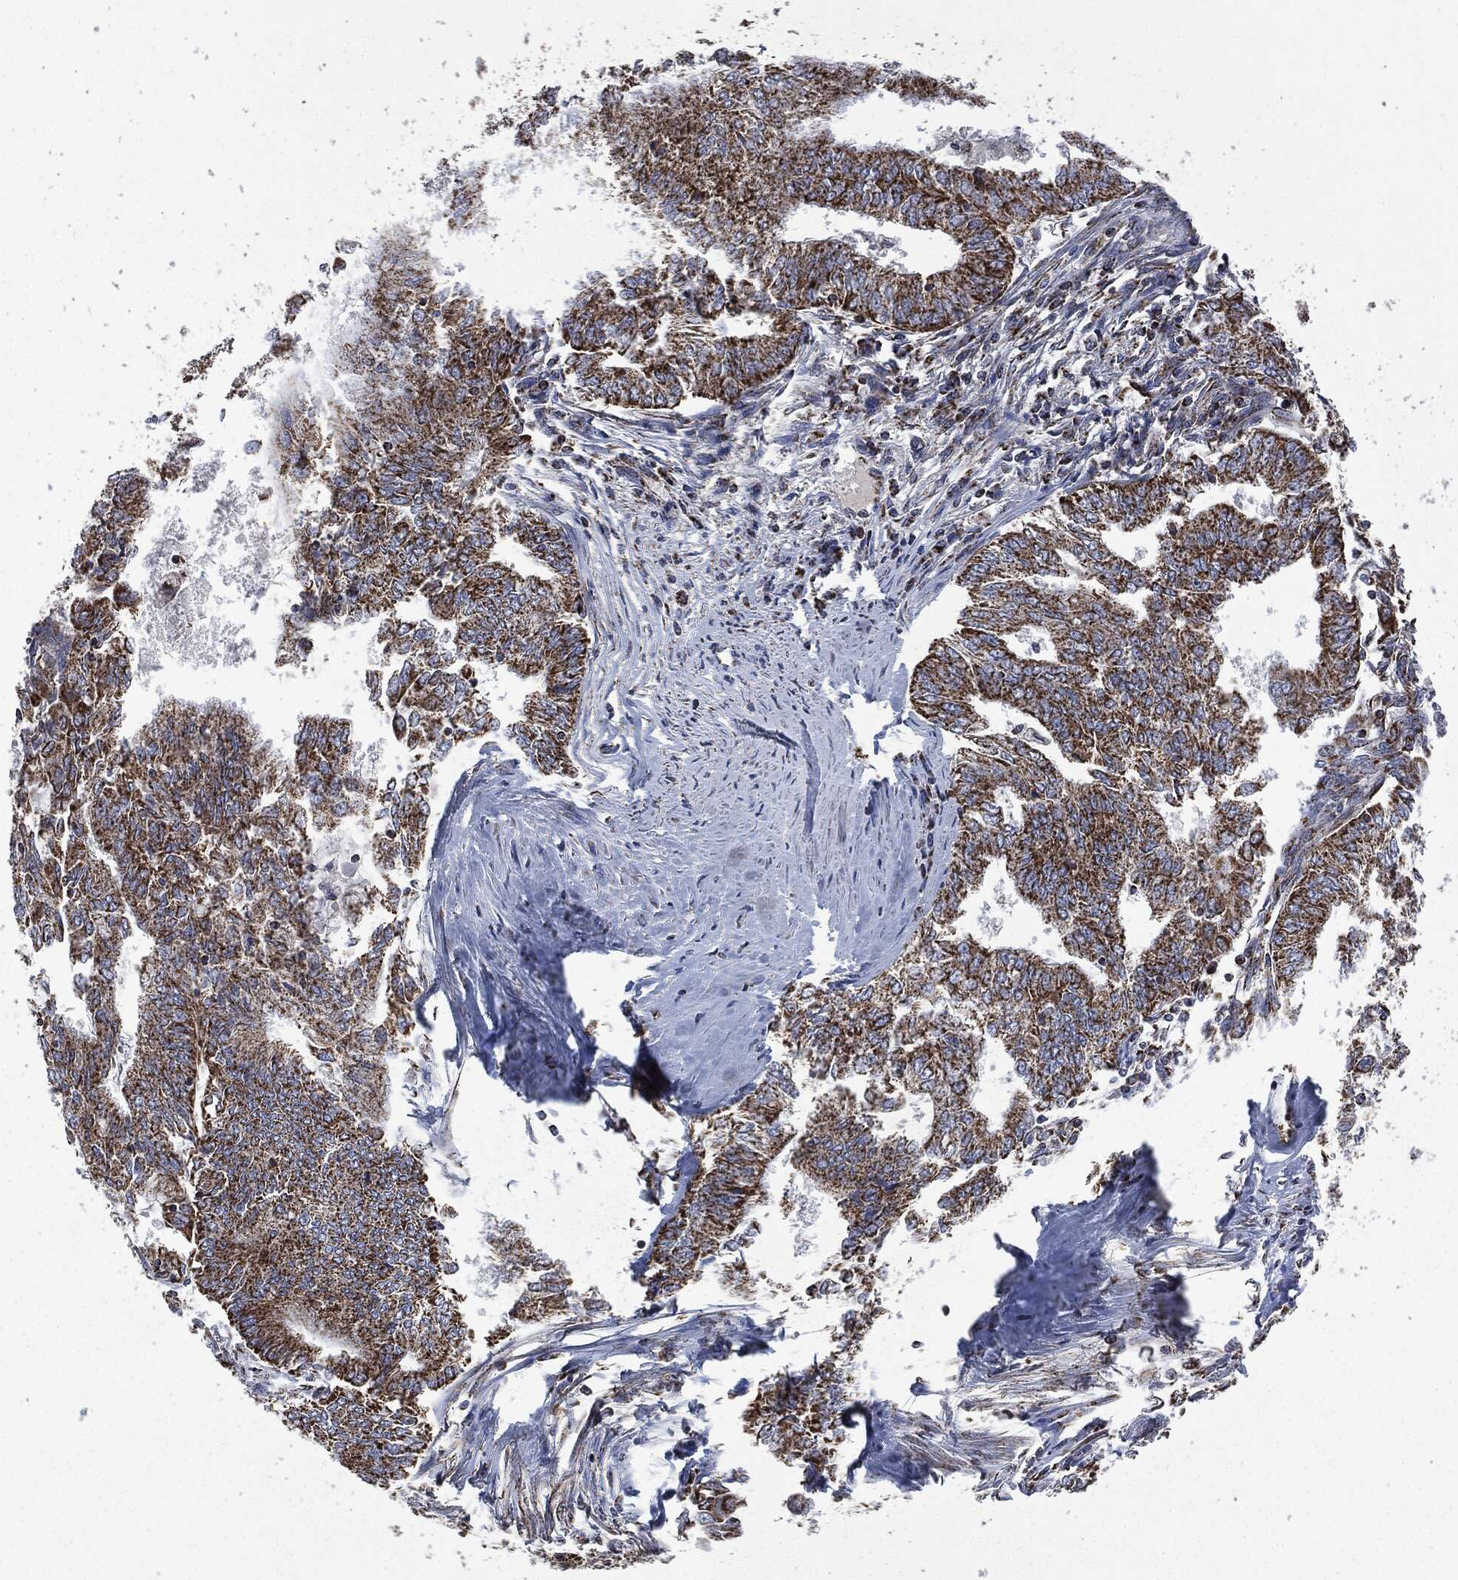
{"staining": {"intensity": "strong", "quantity": ">75%", "location": "cytoplasmic/membranous"}, "tissue": "endometrial cancer", "cell_type": "Tumor cells", "image_type": "cancer", "snomed": [{"axis": "morphology", "description": "Adenocarcinoma, NOS"}, {"axis": "topography", "description": "Endometrium"}], "caption": "Protein staining exhibits strong cytoplasmic/membranous expression in about >75% of tumor cells in adenocarcinoma (endometrial). Nuclei are stained in blue.", "gene": "RYK", "patient": {"sex": "female", "age": 62}}